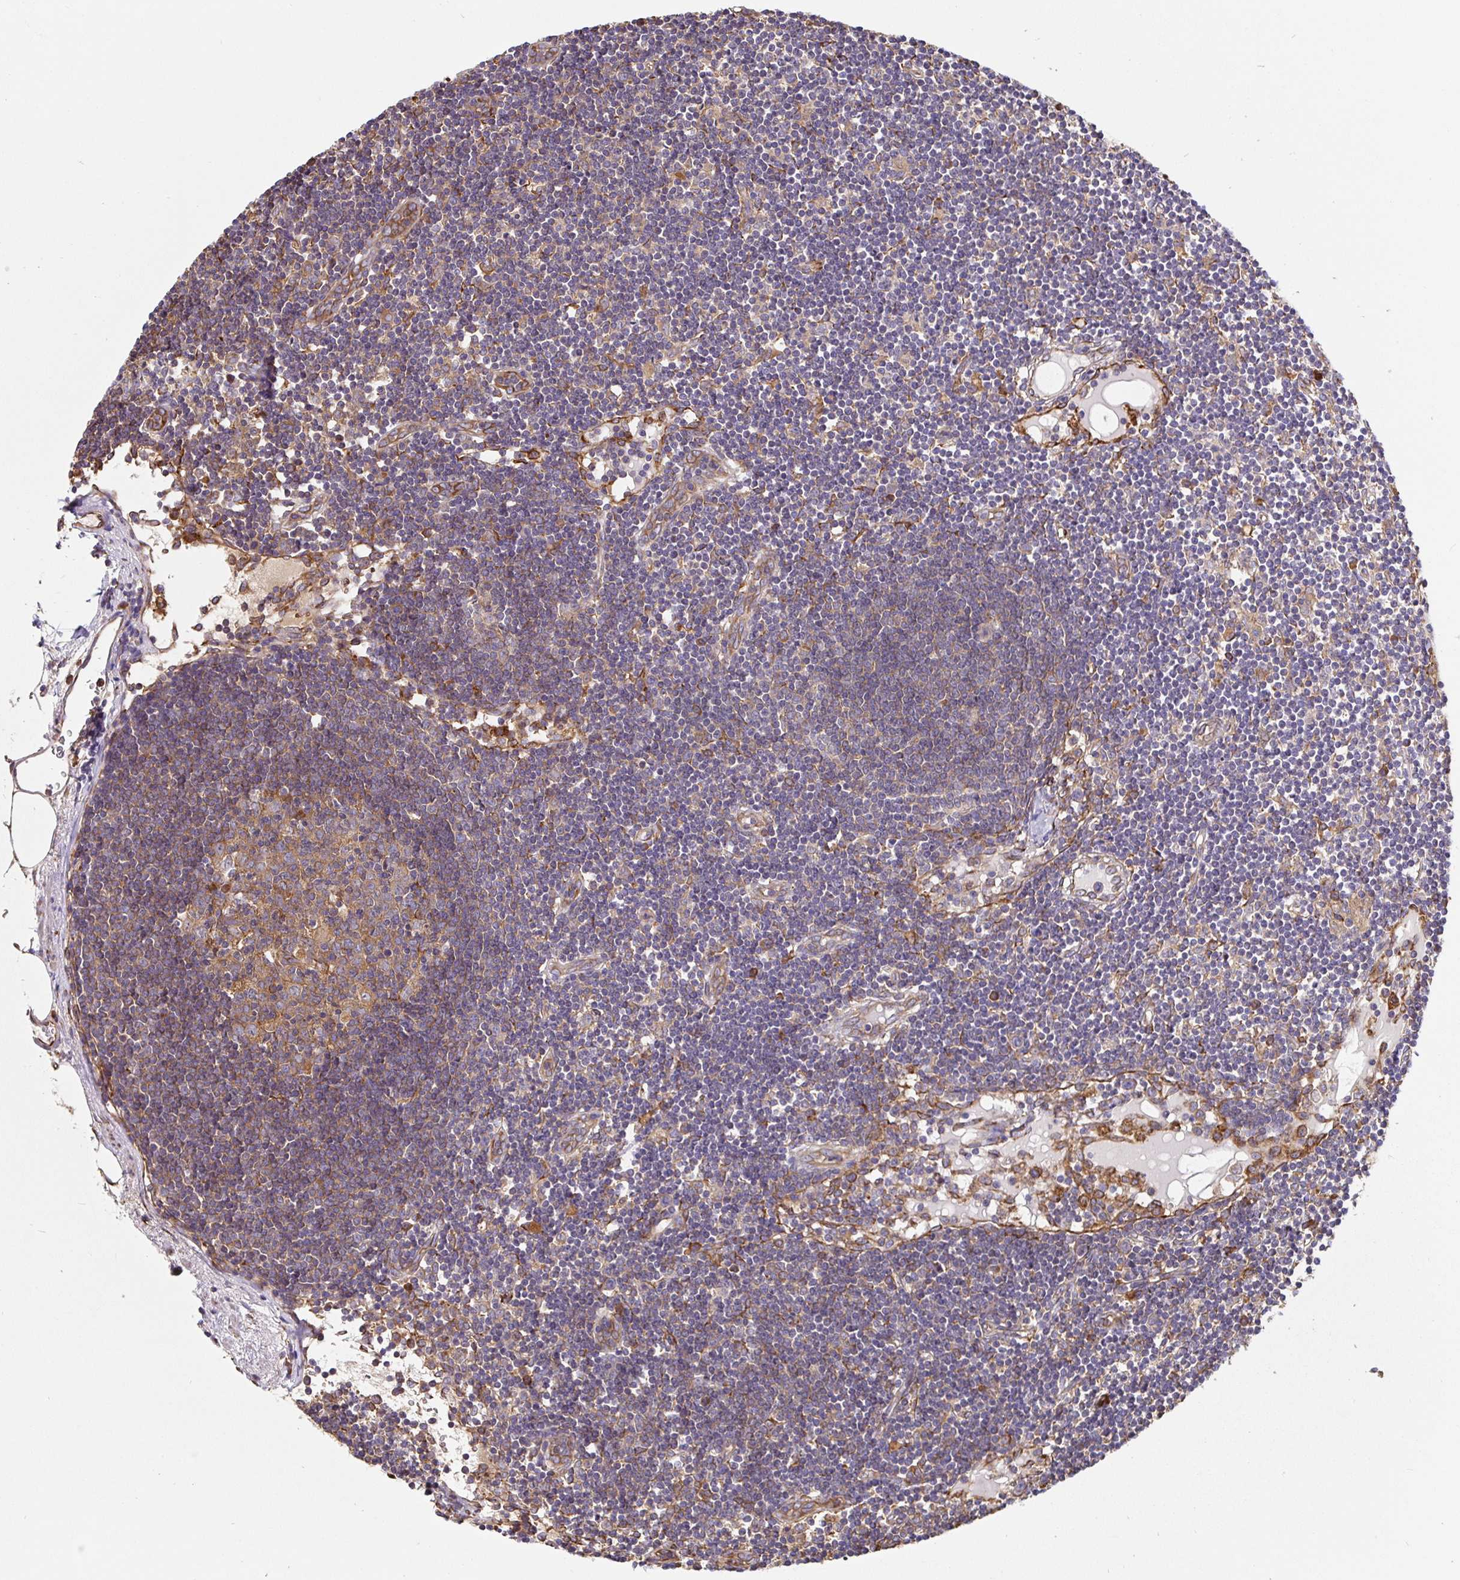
{"staining": {"intensity": "moderate", "quantity": ">75%", "location": "cytoplasmic/membranous"}, "tissue": "lymph node", "cell_type": "Germinal center cells", "image_type": "normal", "snomed": [{"axis": "morphology", "description": "Normal tissue, NOS"}, {"axis": "topography", "description": "Lymph node"}], "caption": "High-power microscopy captured an immunohistochemistry (IHC) photomicrograph of normal lymph node, revealing moderate cytoplasmic/membranous positivity in approximately >75% of germinal center cells.", "gene": "MAOA", "patient": {"sex": "female", "age": 65}}